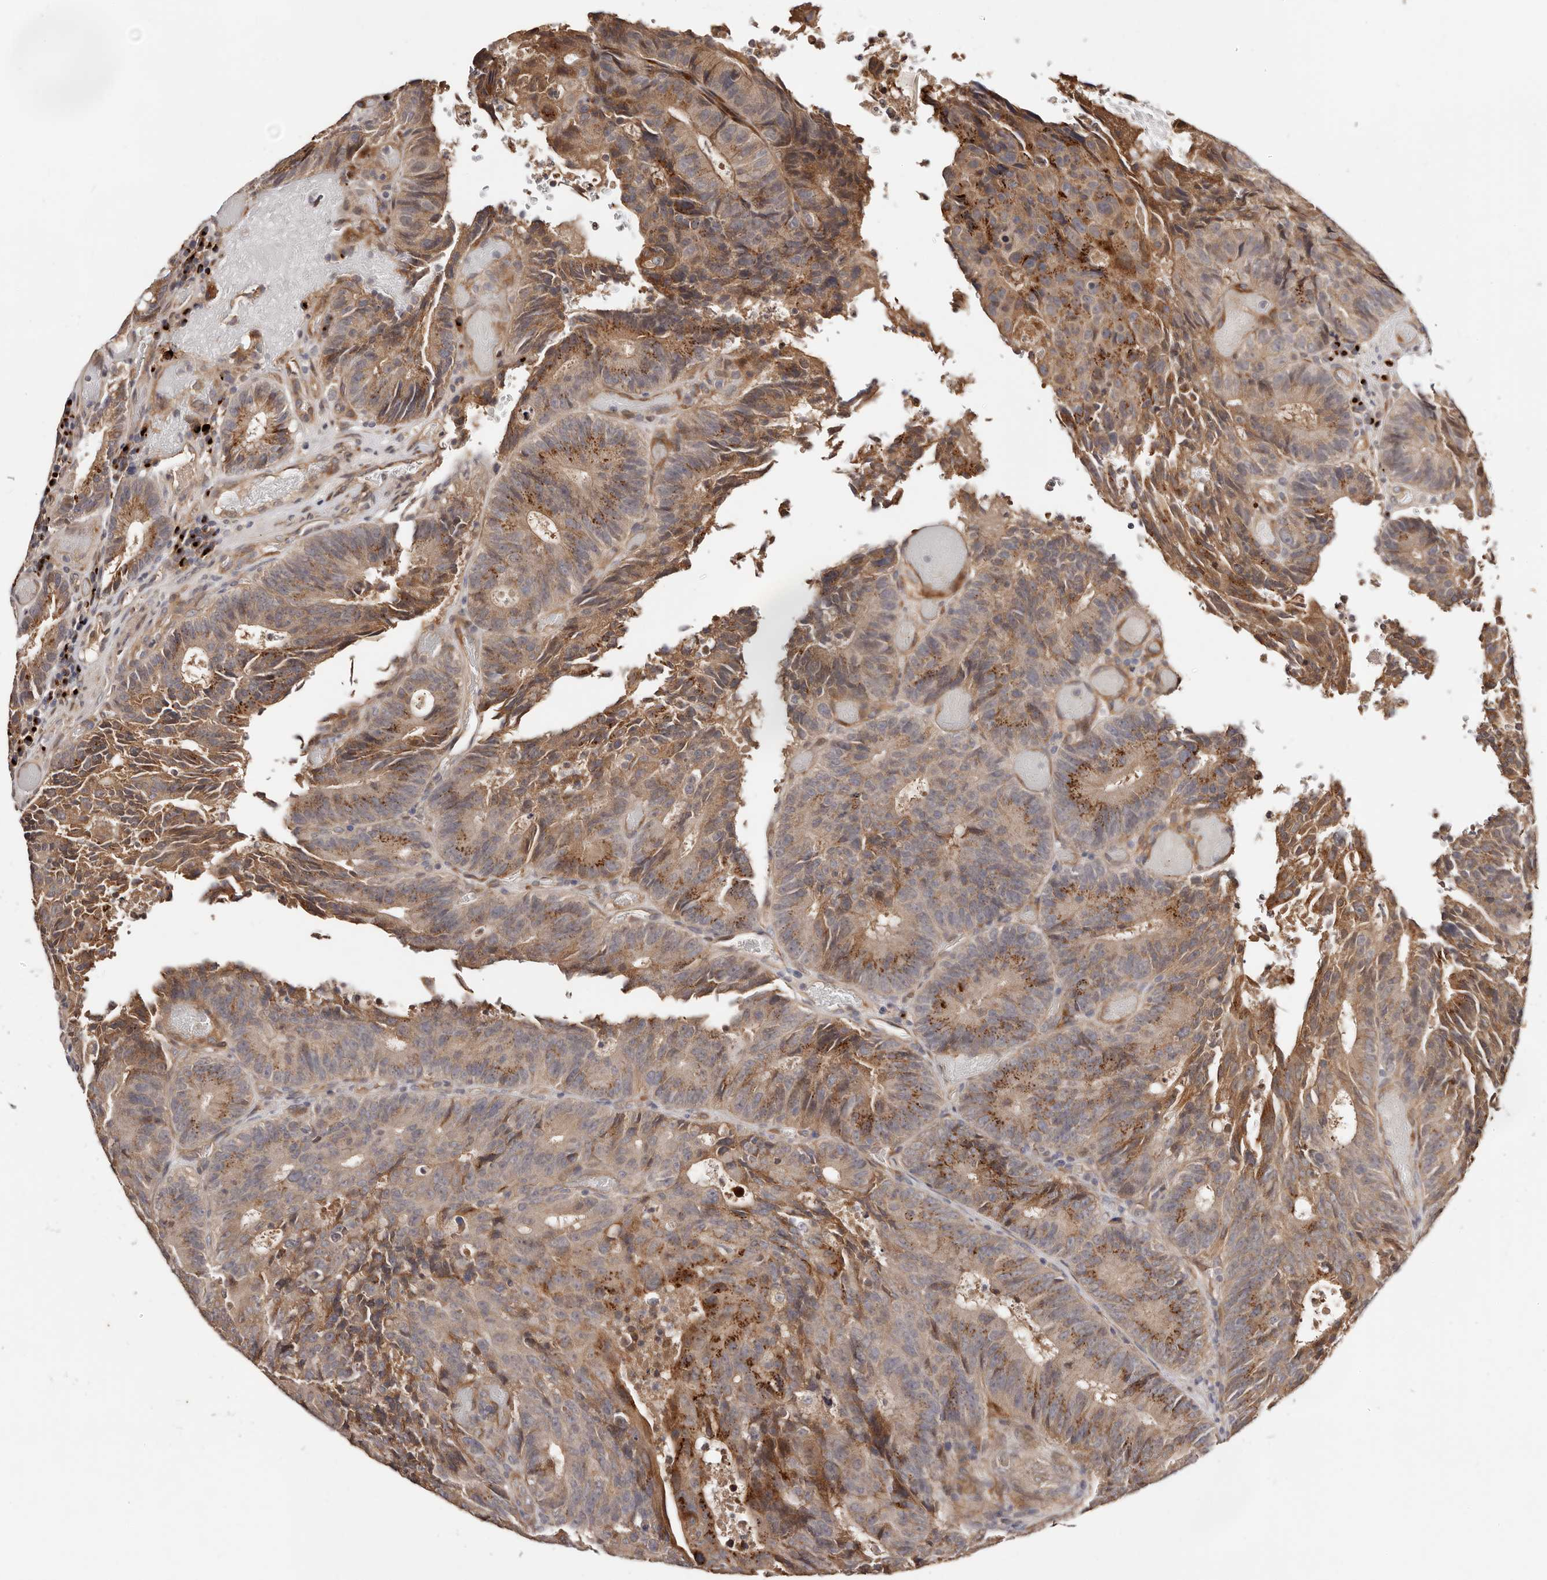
{"staining": {"intensity": "moderate", "quantity": ">75%", "location": "cytoplasmic/membranous"}, "tissue": "colorectal cancer", "cell_type": "Tumor cells", "image_type": "cancer", "snomed": [{"axis": "morphology", "description": "Adenocarcinoma, NOS"}, {"axis": "topography", "description": "Colon"}], "caption": "Colorectal adenocarcinoma stained for a protein (brown) reveals moderate cytoplasmic/membranous positive expression in about >75% of tumor cells.", "gene": "DACT2", "patient": {"sex": "male", "age": 87}}